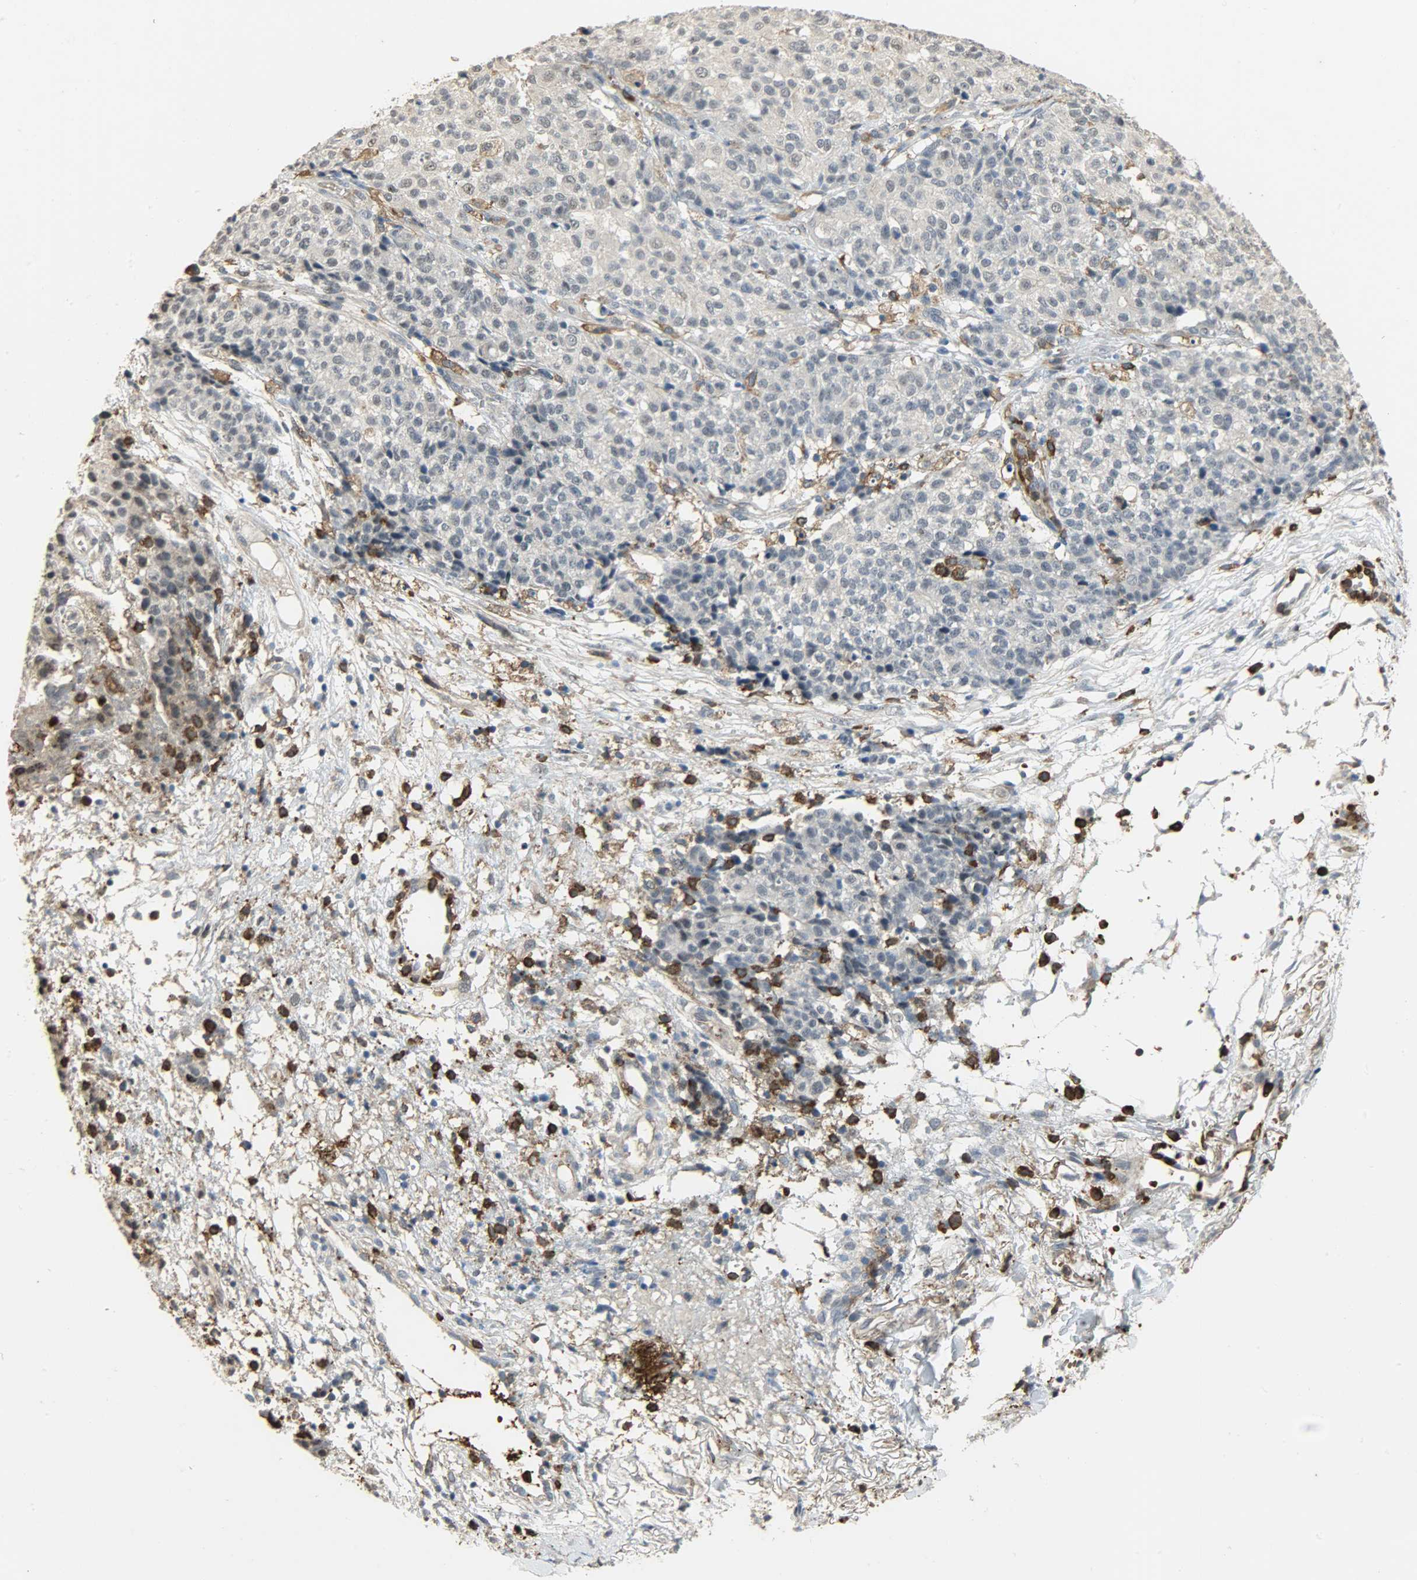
{"staining": {"intensity": "negative", "quantity": "none", "location": "none"}, "tissue": "ovarian cancer", "cell_type": "Tumor cells", "image_type": "cancer", "snomed": [{"axis": "morphology", "description": "Carcinoma, endometroid"}, {"axis": "topography", "description": "Ovary"}], "caption": "A micrograph of human endometroid carcinoma (ovarian) is negative for staining in tumor cells.", "gene": "SKAP2", "patient": {"sex": "female", "age": 42}}